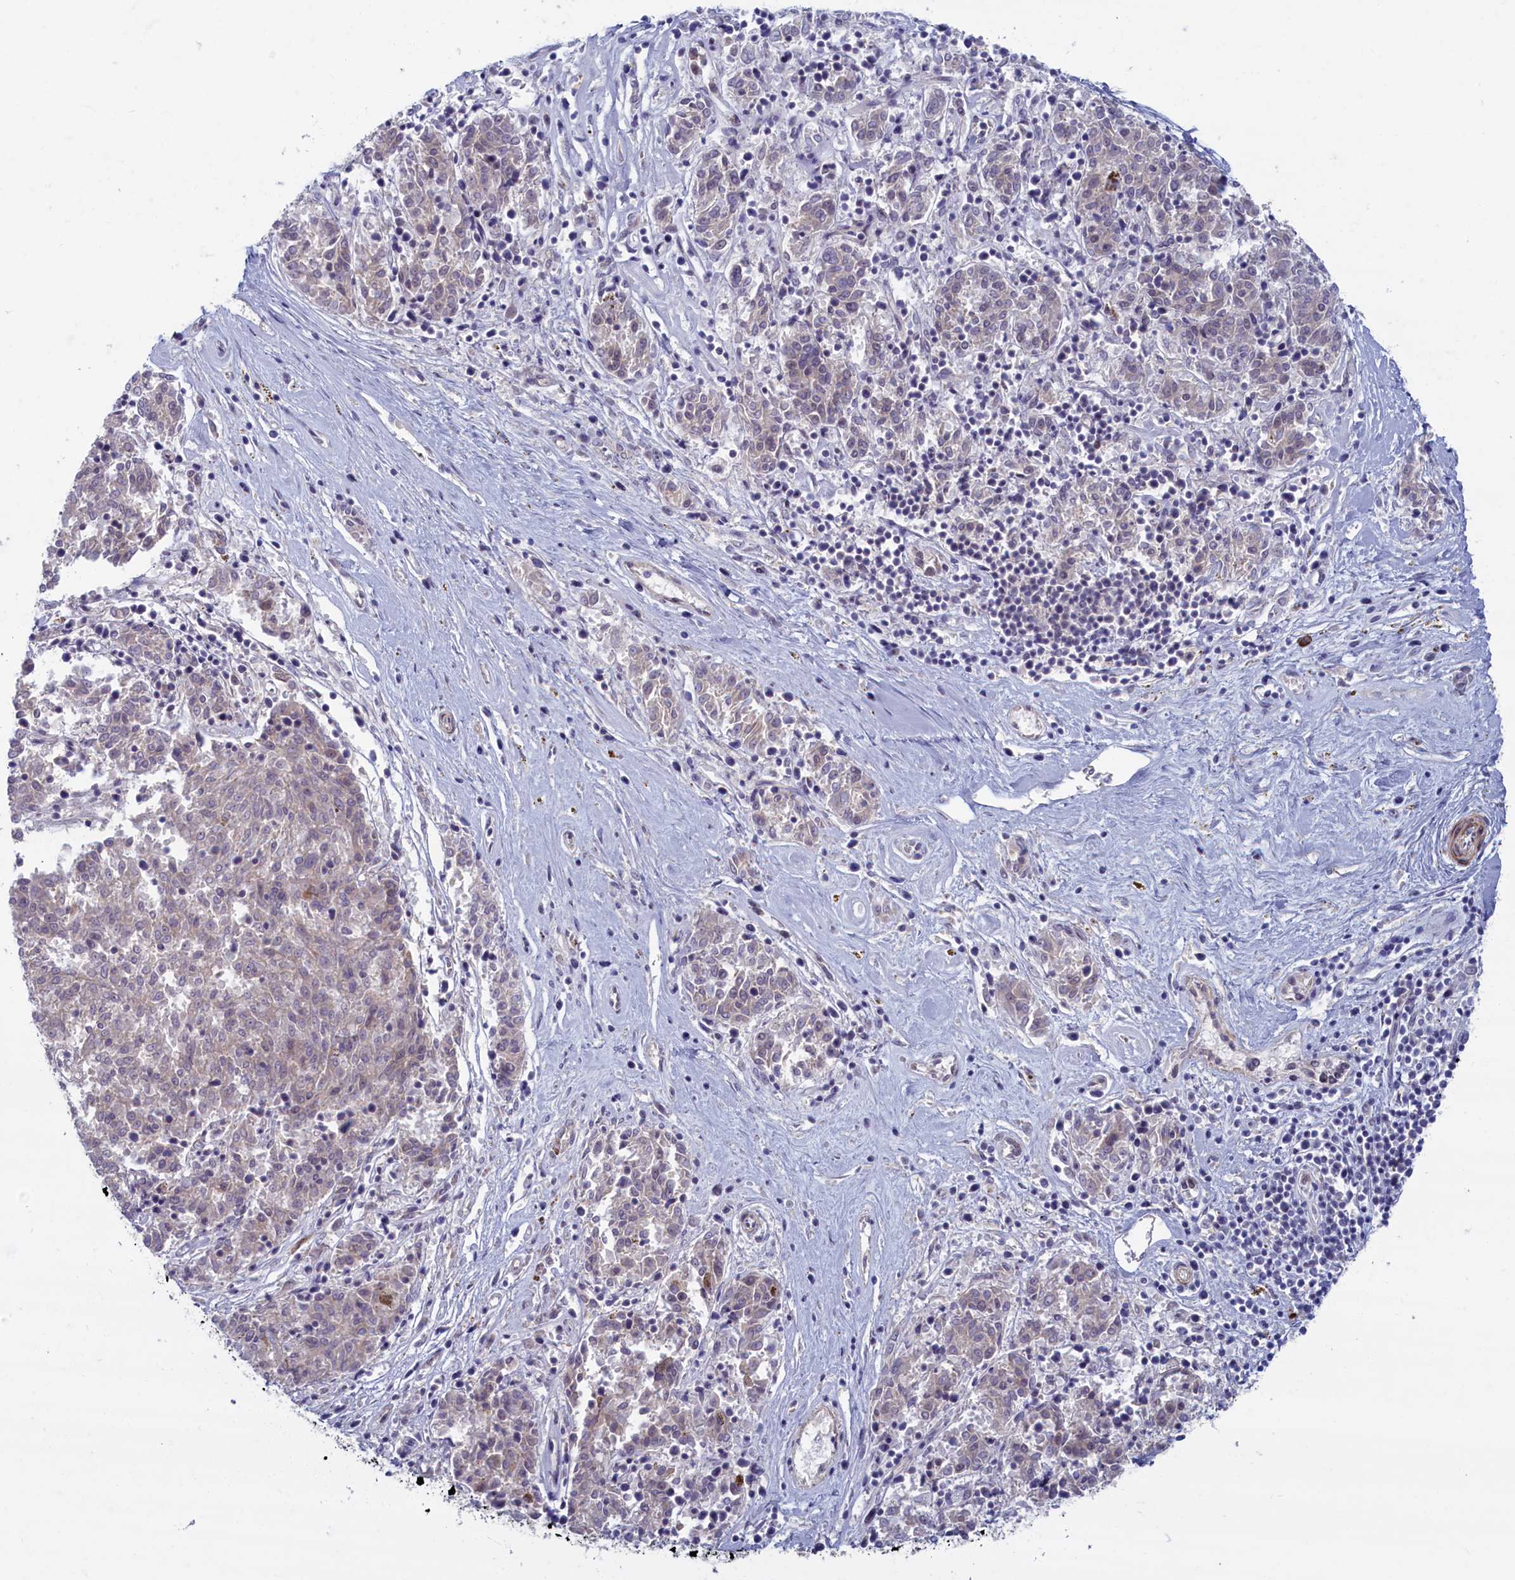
{"staining": {"intensity": "negative", "quantity": "none", "location": "none"}, "tissue": "melanoma", "cell_type": "Tumor cells", "image_type": "cancer", "snomed": [{"axis": "morphology", "description": "Malignant melanoma, NOS"}, {"axis": "topography", "description": "Skin"}], "caption": "High power microscopy micrograph of an IHC image of malignant melanoma, revealing no significant positivity in tumor cells. (Stains: DAB immunohistochemistry (IHC) with hematoxylin counter stain, Microscopy: brightfield microscopy at high magnification).", "gene": "TRPM4", "patient": {"sex": "female", "age": 72}}